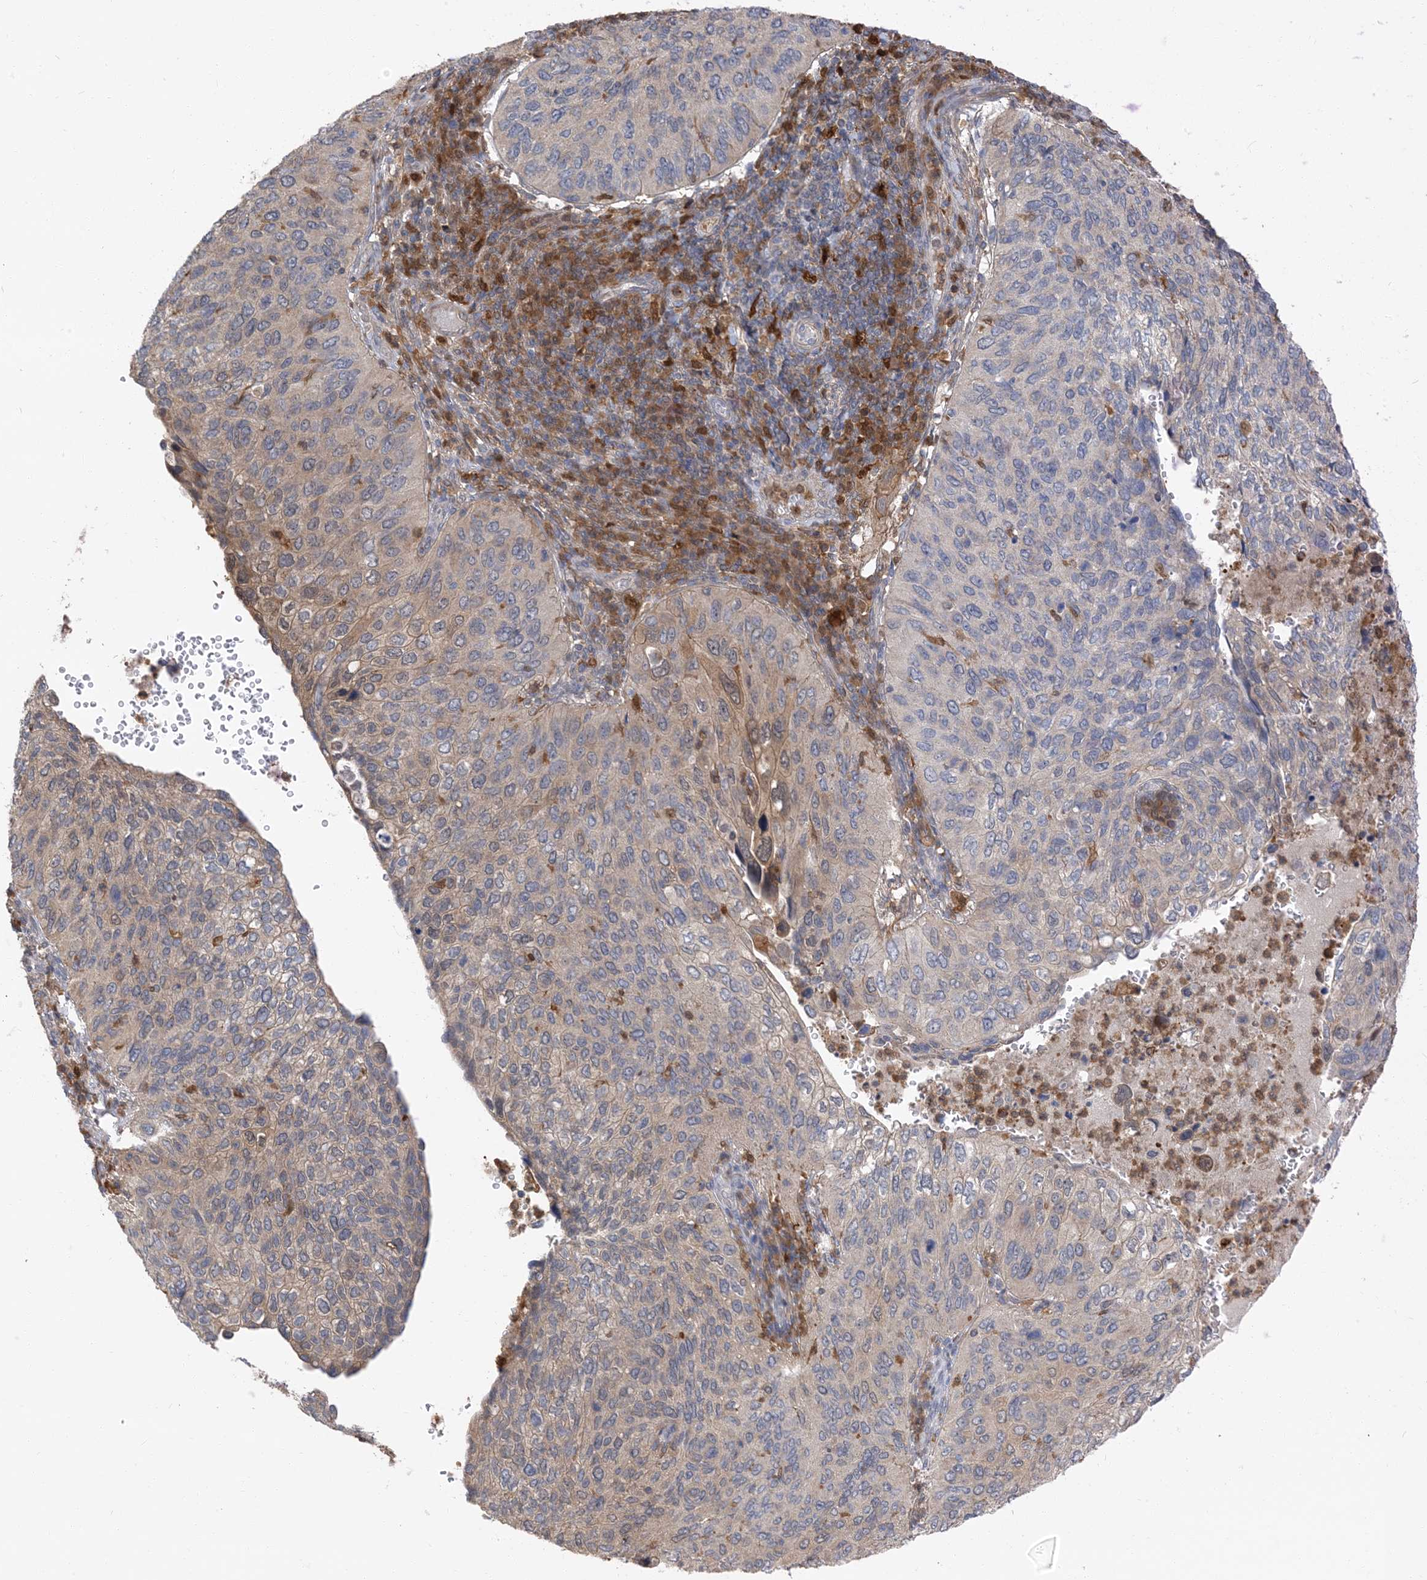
{"staining": {"intensity": "weak", "quantity": "25%-75%", "location": "cytoplasmic/membranous"}, "tissue": "cervical cancer", "cell_type": "Tumor cells", "image_type": "cancer", "snomed": [{"axis": "morphology", "description": "Squamous cell carcinoma, NOS"}, {"axis": "topography", "description": "Cervix"}], "caption": "Cervical cancer stained for a protein (brown) displays weak cytoplasmic/membranous positive staining in approximately 25%-75% of tumor cells.", "gene": "NAGK", "patient": {"sex": "female", "age": 38}}